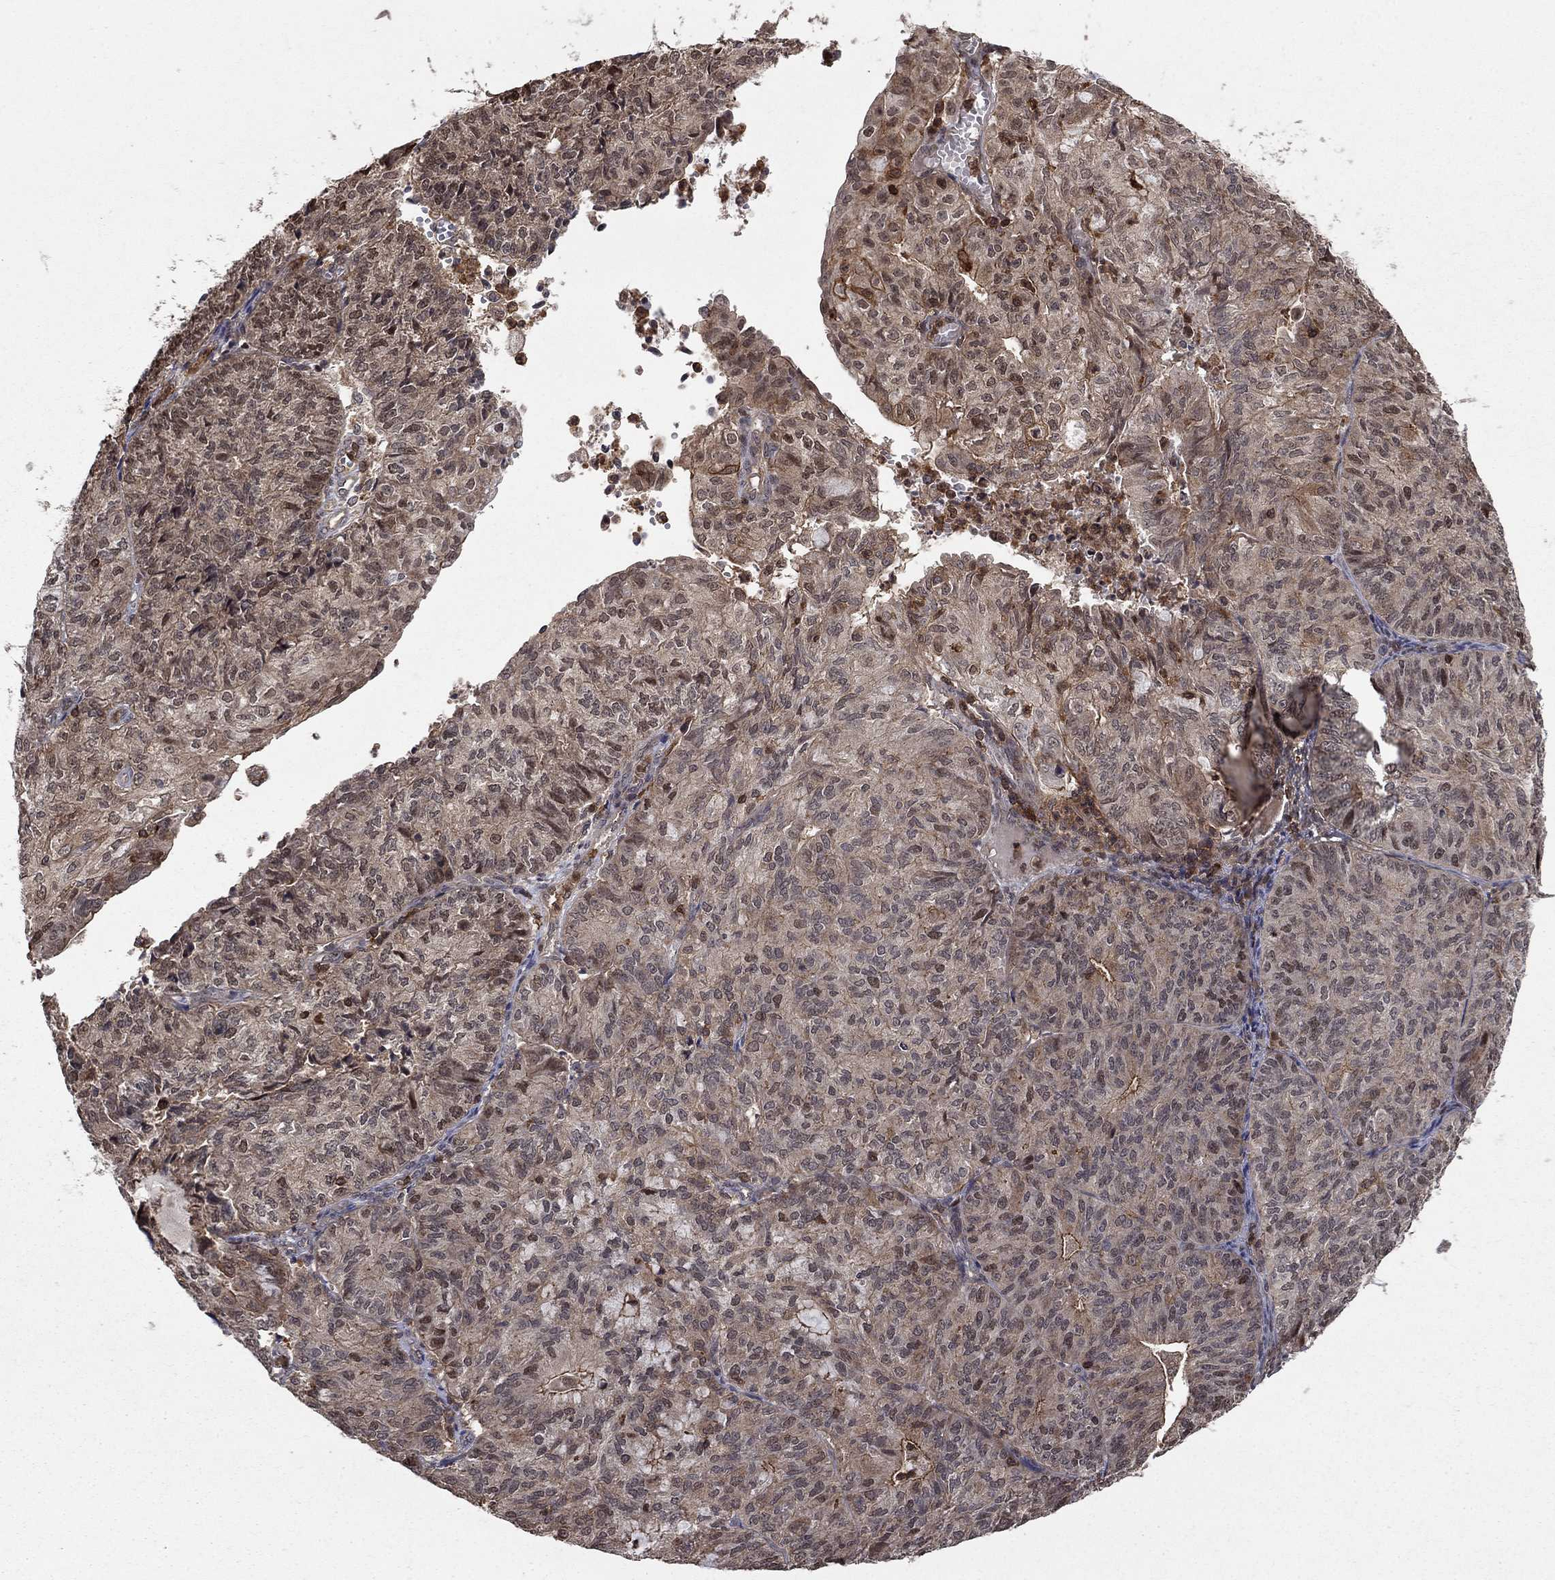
{"staining": {"intensity": "strong", "quantity": "<25%", "location": "cytoplasmic/membranous,nuclear"}, "tissue": "endometrial cancer", "cell_type": "Tumor cells", "image_type": "cancer", "snomed": [{"axis": "morphology", "description": "Adenocarcinoma, NOS"}, {"axis": "topography", "description": "Endometrium"}], "caption": "IHC (DAB) staining of endometrial cancer exhibits strong cytoplasmic/membranous and nuclear protein positivity in about <25% of tumor cells. (brown staining indicates protein expression, while blue staining denotes nuclei).", "gene": "CCDC66", "patient": {"sex": "female", "age": 82}}